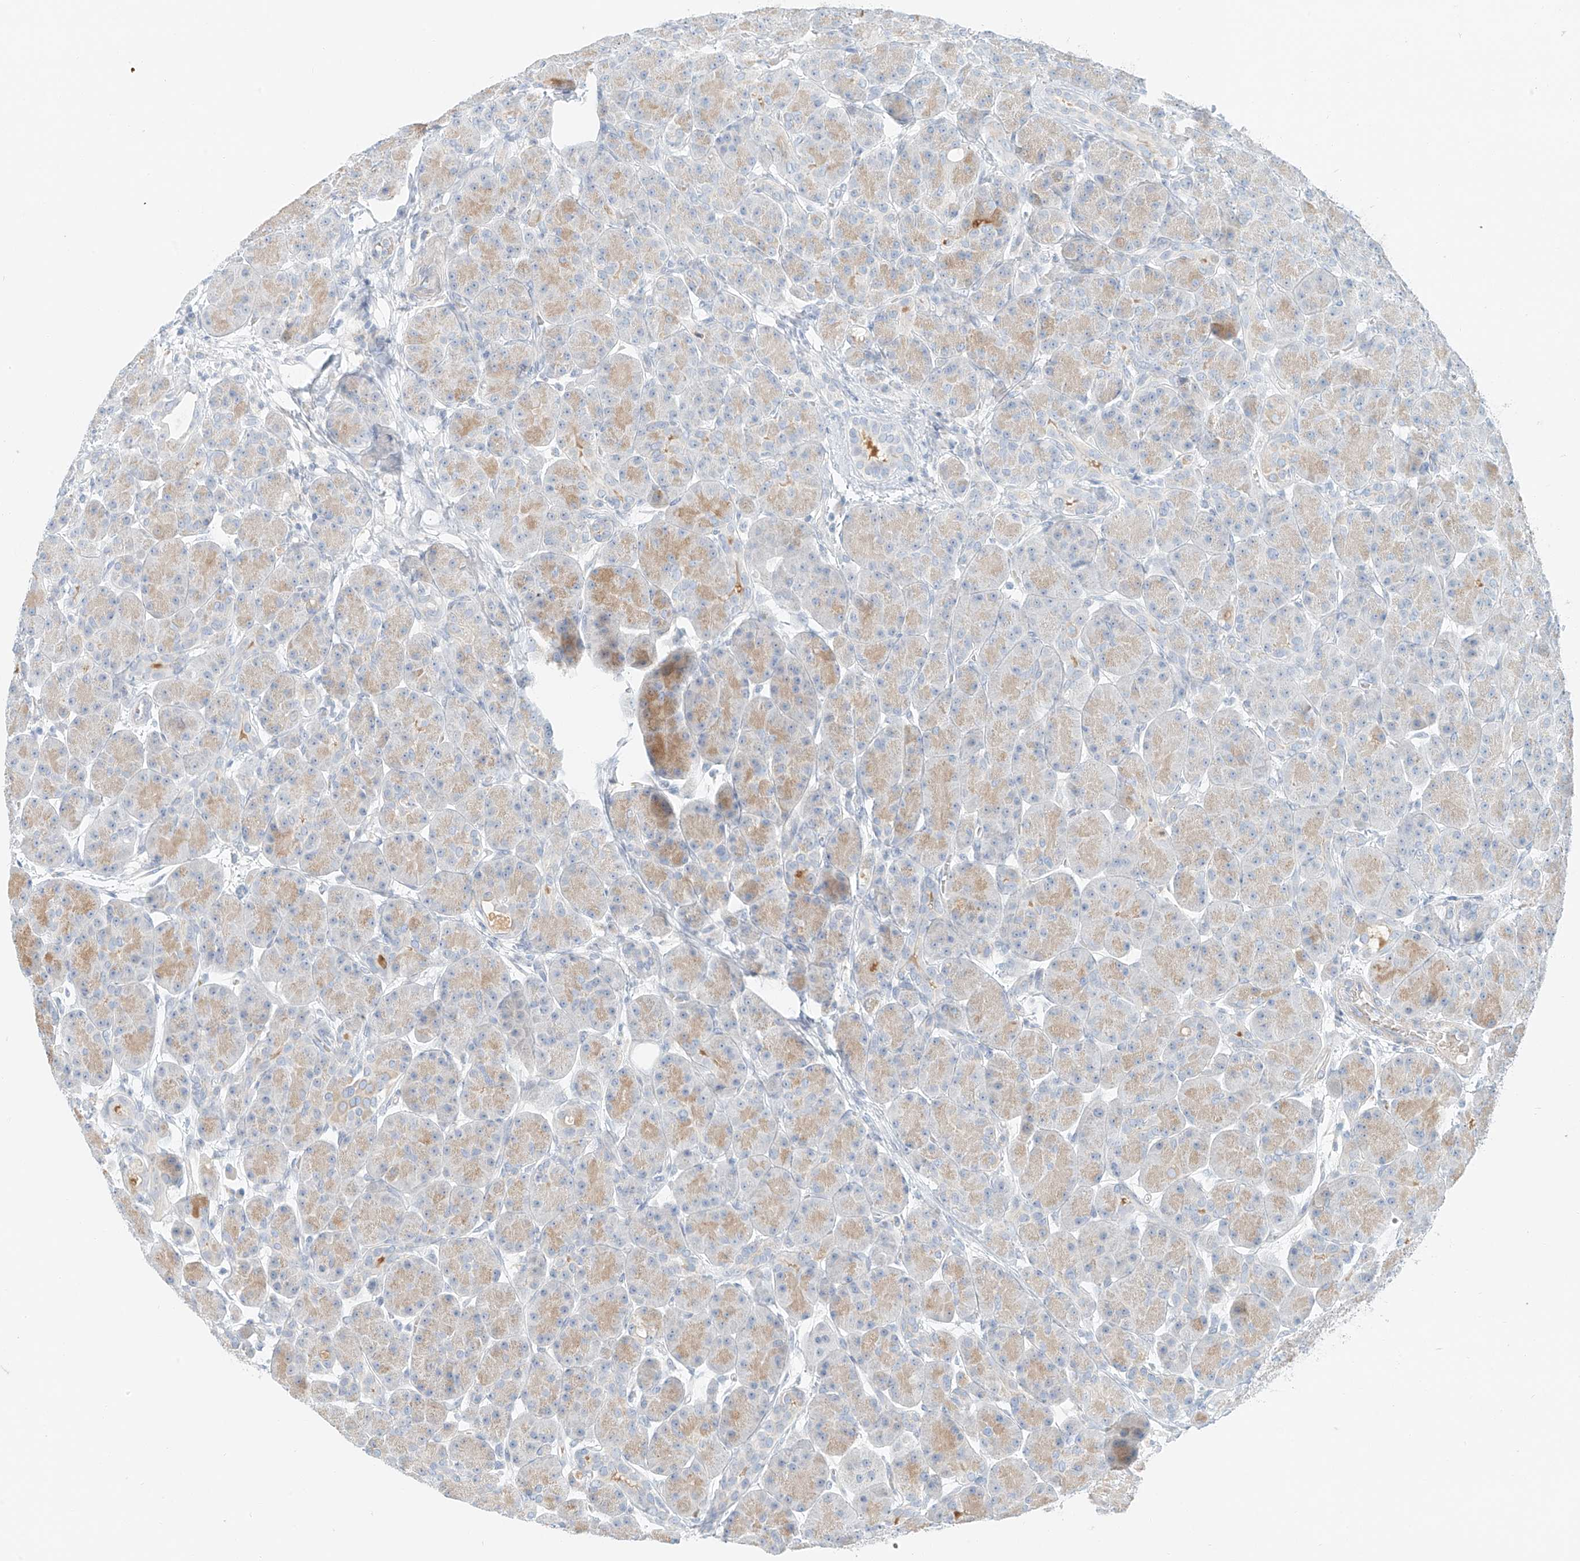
{"staining": {"intensity": "moderate", "quantity": "<25%", "location": "cytoplasmic/membranous"}, "tissue": "pancreas", "cell_type": "Exocrine glandular cells", "image_type": "normal", "snomed": [{"axis": "morphology", "description": "Normal tissue, NOS"}, {"axis": "topography", "description": "Pancreas"}], "caption": "Pancreas stained with DAB immunohistochemistry displays low levels of moderate cytoplasmic/membranous expression in about <25% of exocrine glandular cells.", "gene": "PGC", "patient": {"sex": "male", "age": 63}}